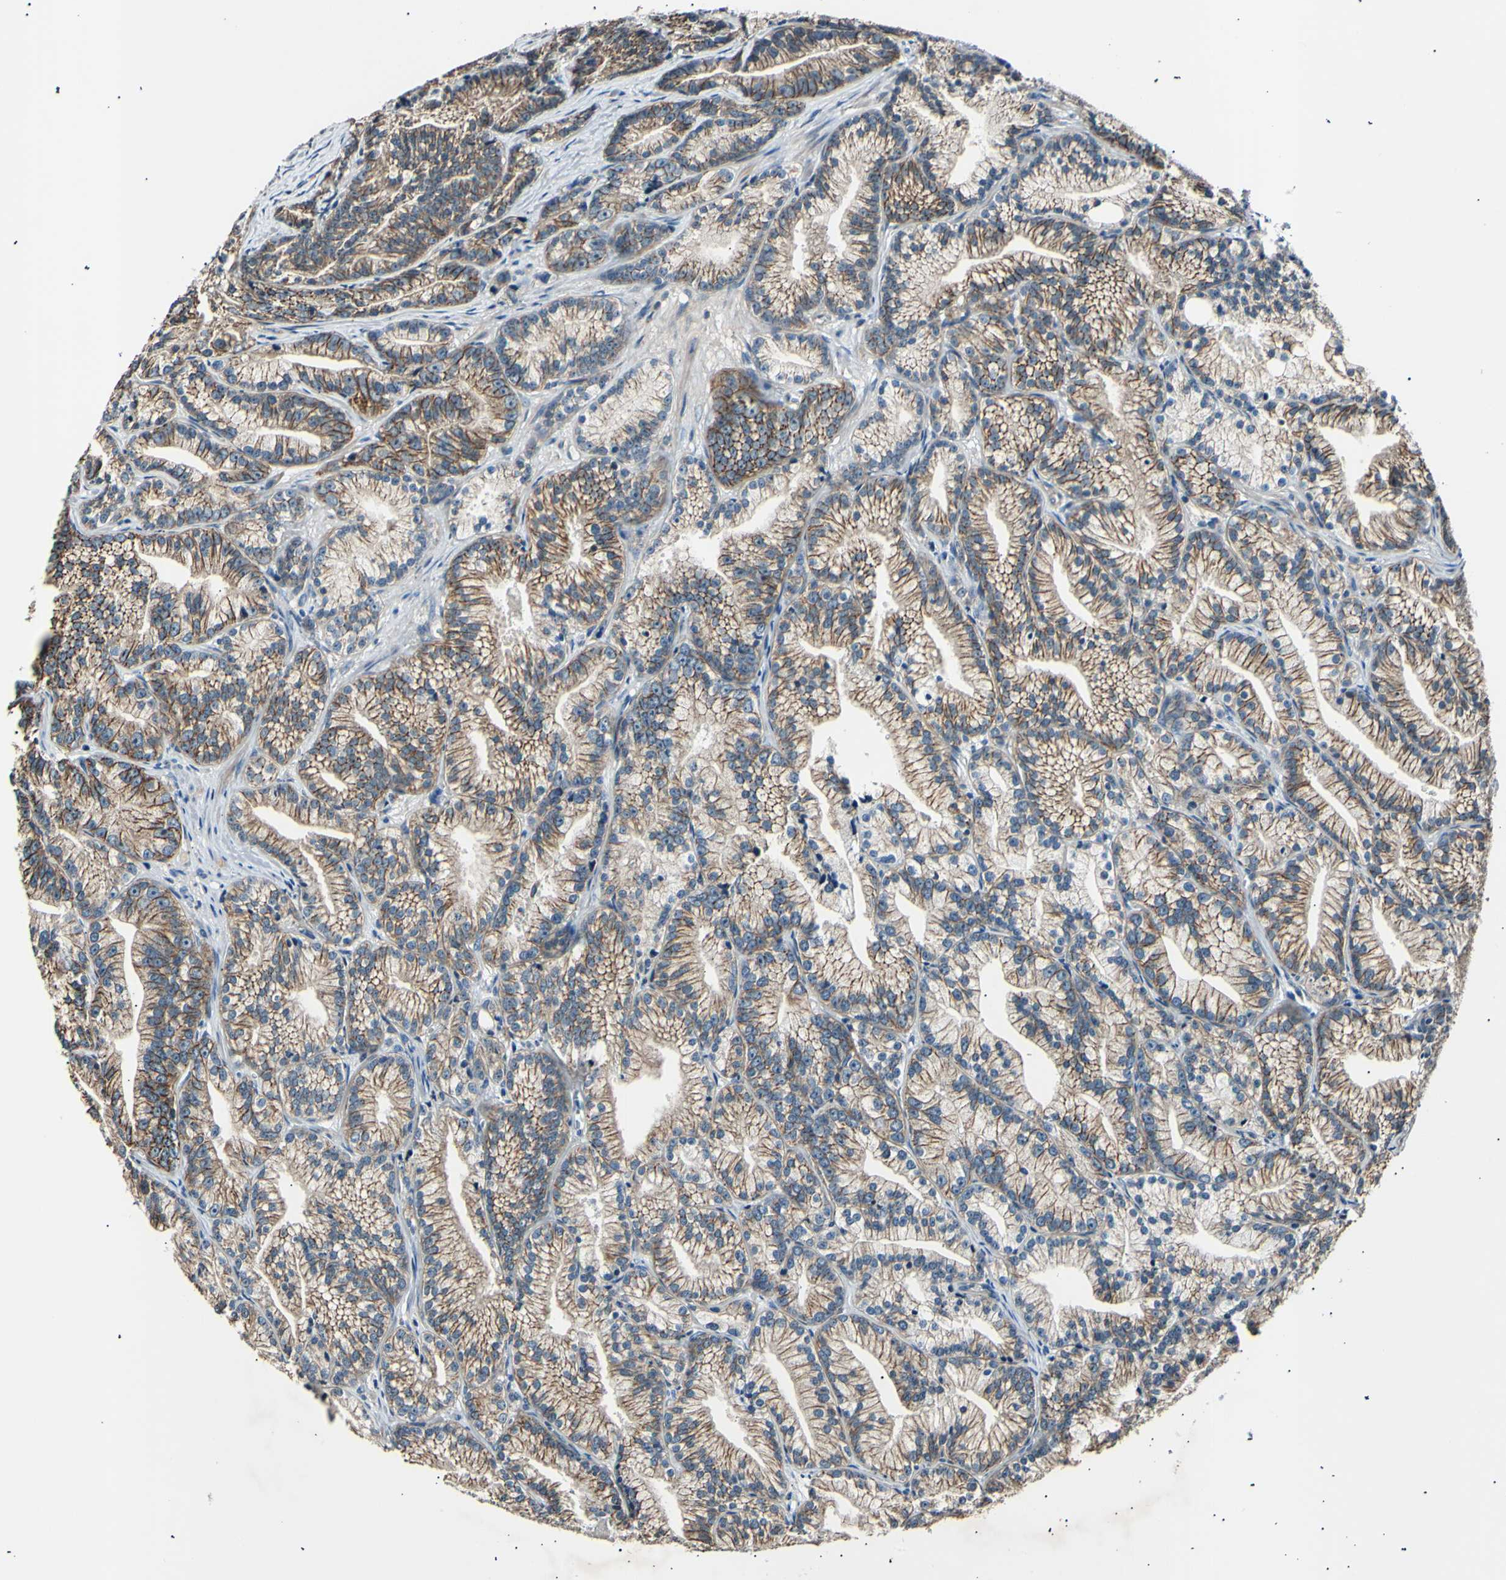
{"staining": {"intensity": "moderate", "quantity": ">75%", "location": "cytoplasmic/membranous"}, "tissue": "prostate cancer", "cell_type": "Tumor cells", "image_type": "cancer", "snomed": [{"axis": "morphology", "description": "Adenocarcinoma, Low grade"}, {"axis": "topography", "description": "Prostate"}], "caption": "An image of human prostate cancer stained for a protein shows moderate cytoplasmic/membranous brown staining in tumor cells.", "gene": "ITGA6", "patient": {"sex": "male", "age": 89}}